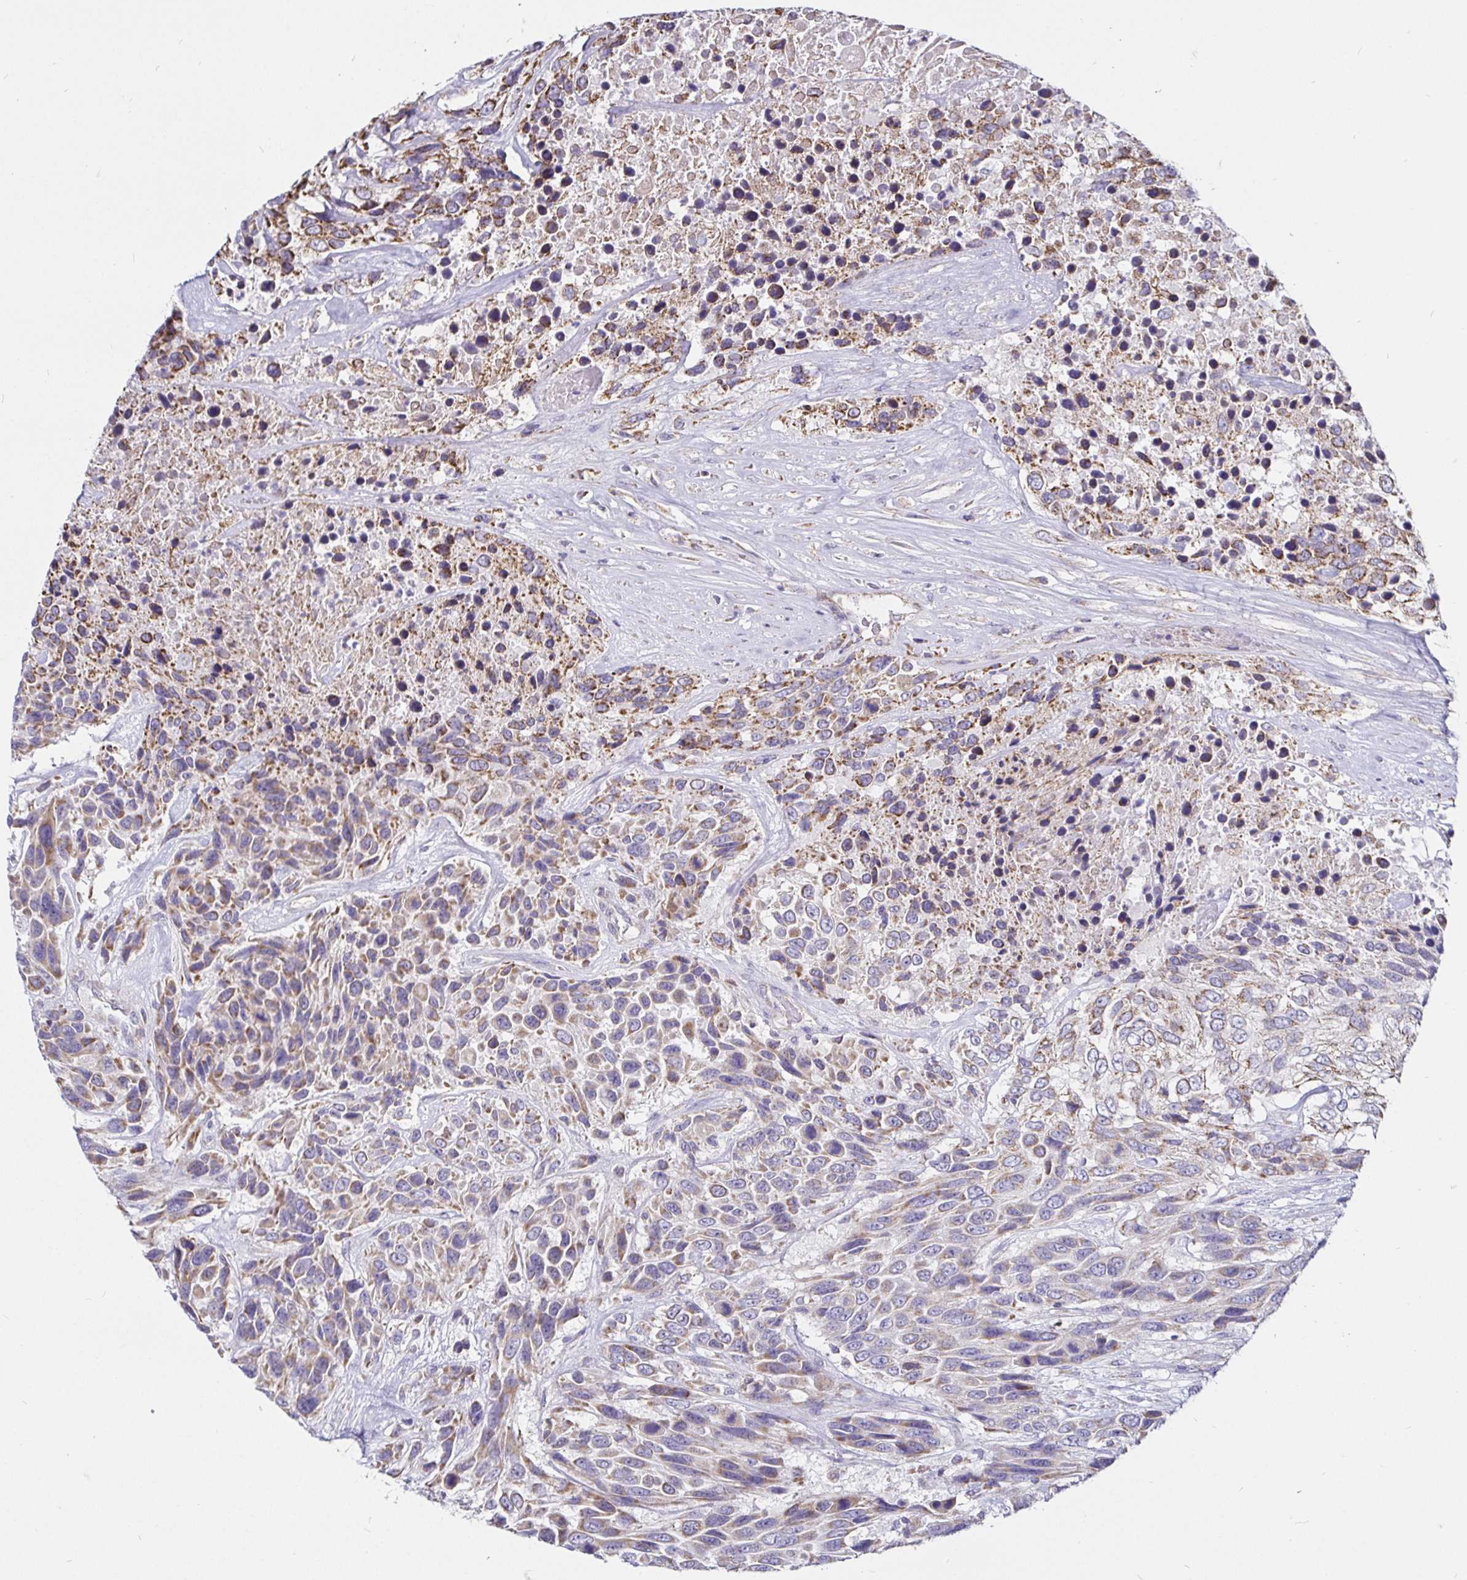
{"staining": {"intensity": "weak", "quantity": ">75%", "location": "cytoplasmic/membranous"}, "tissue": "urothelial cancer", "cell_type": "Tumor cells", "image_type": "cancer", "snomed": [{"axis": "morphology", "description": "Urothelial carcinoma, High grade"}, {"axis": "topography", "description": "Urinary bladder"}], "caption": "A brown stain shows weak cytoplasmic/membranous staining of a protein in urothelial cancer tumor cells.", "gene": "PGAM2", "patient": {"sex": "female", "age": 70}}